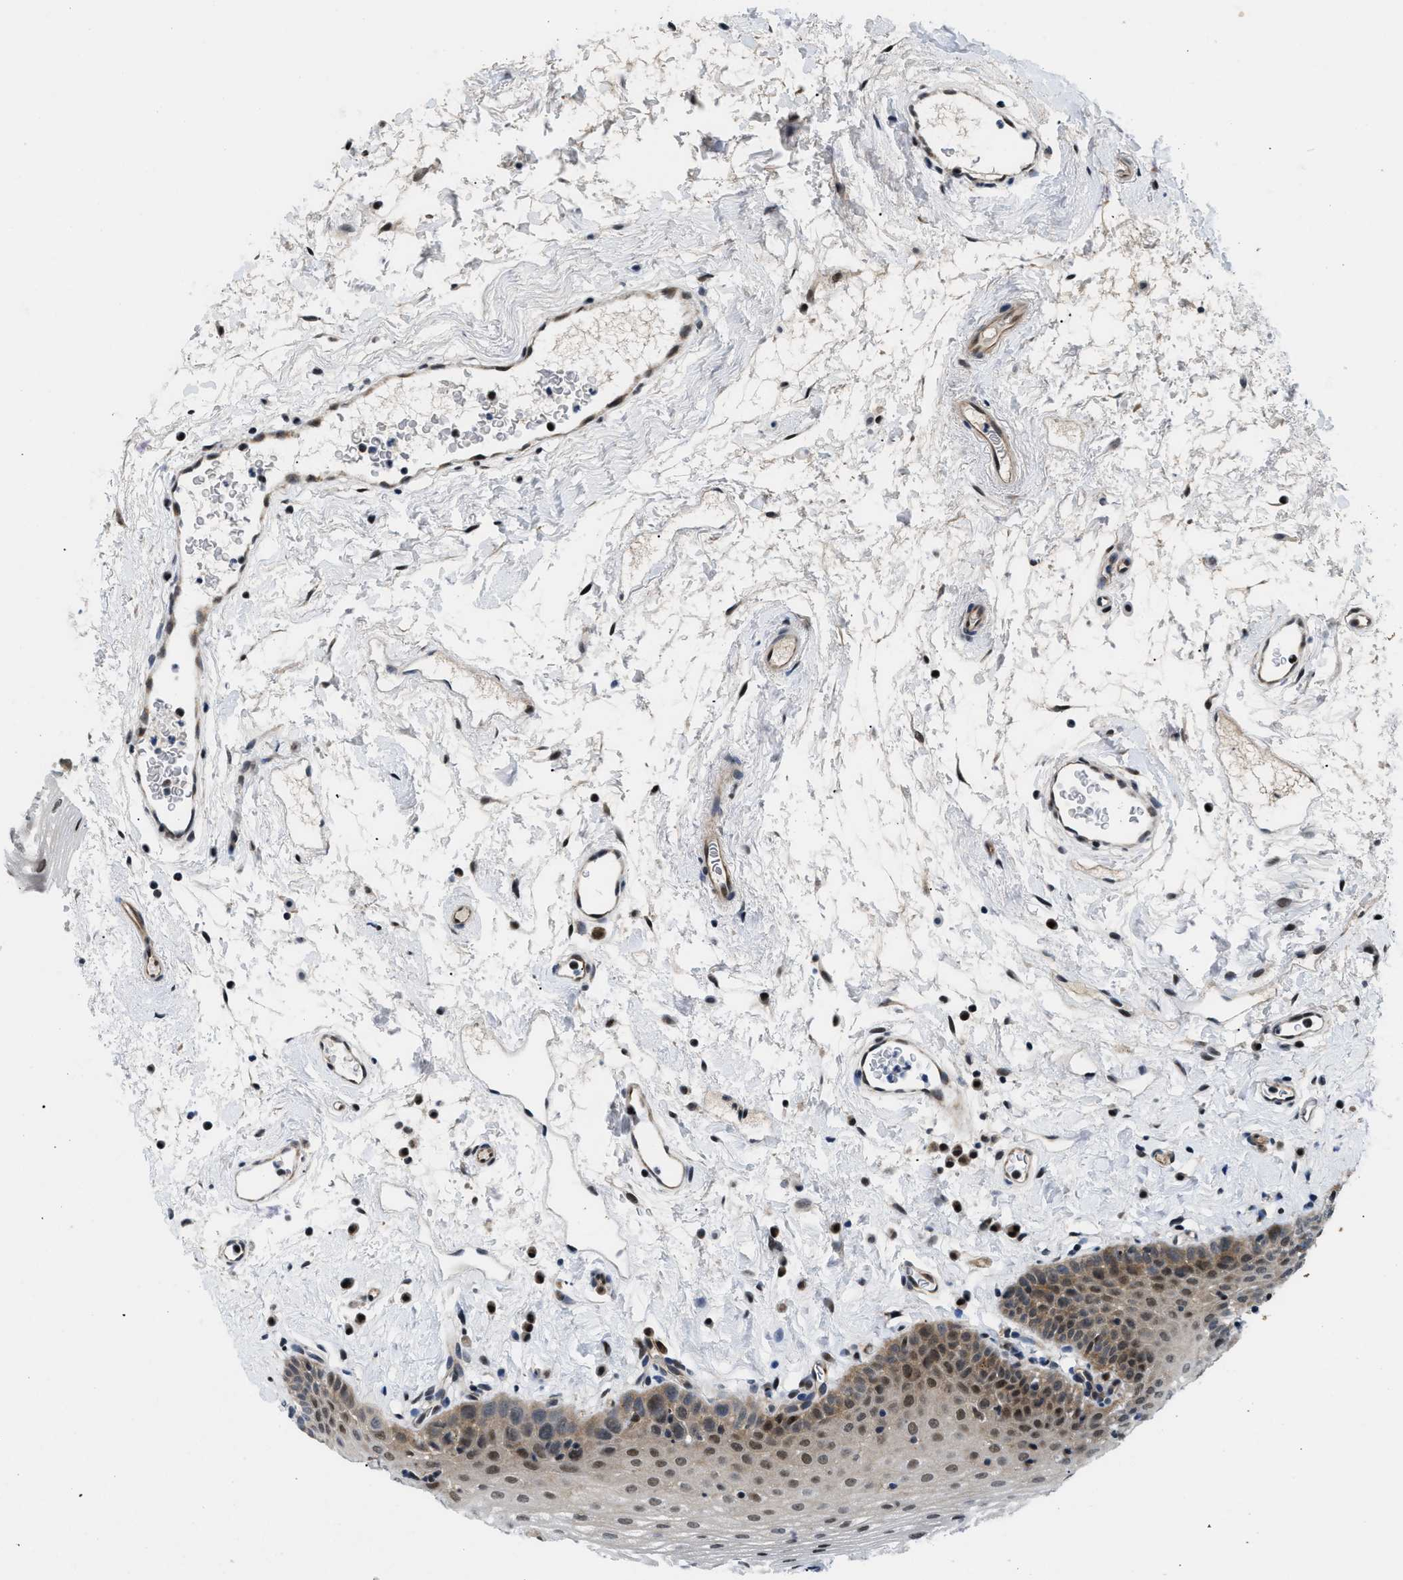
{"staining": {"intensity": "moderate", "quantity": "25%-75%", "location": "cytoplasmic/membranous,nuclear"}, "tissue": "oral mucosa", "cell_type": "Squamous epithelial cells", "image_type": "normal", "snomed": [{"axis": "morphology", "description": "Normal tissue, NOS"}, {"axis": "topography", "description": "Oral tissue"}], "caption": "Immunohistochemistry (IHC) of unremarkable oral mucosa demonstrates medium levels of moderate cytoplasmic/membranous,nuclear positivity in approximately 25%-75% of squamous epithelial cells.", "gene": "SLC29A2", "patient": {"sex": "male", "age": 66}}